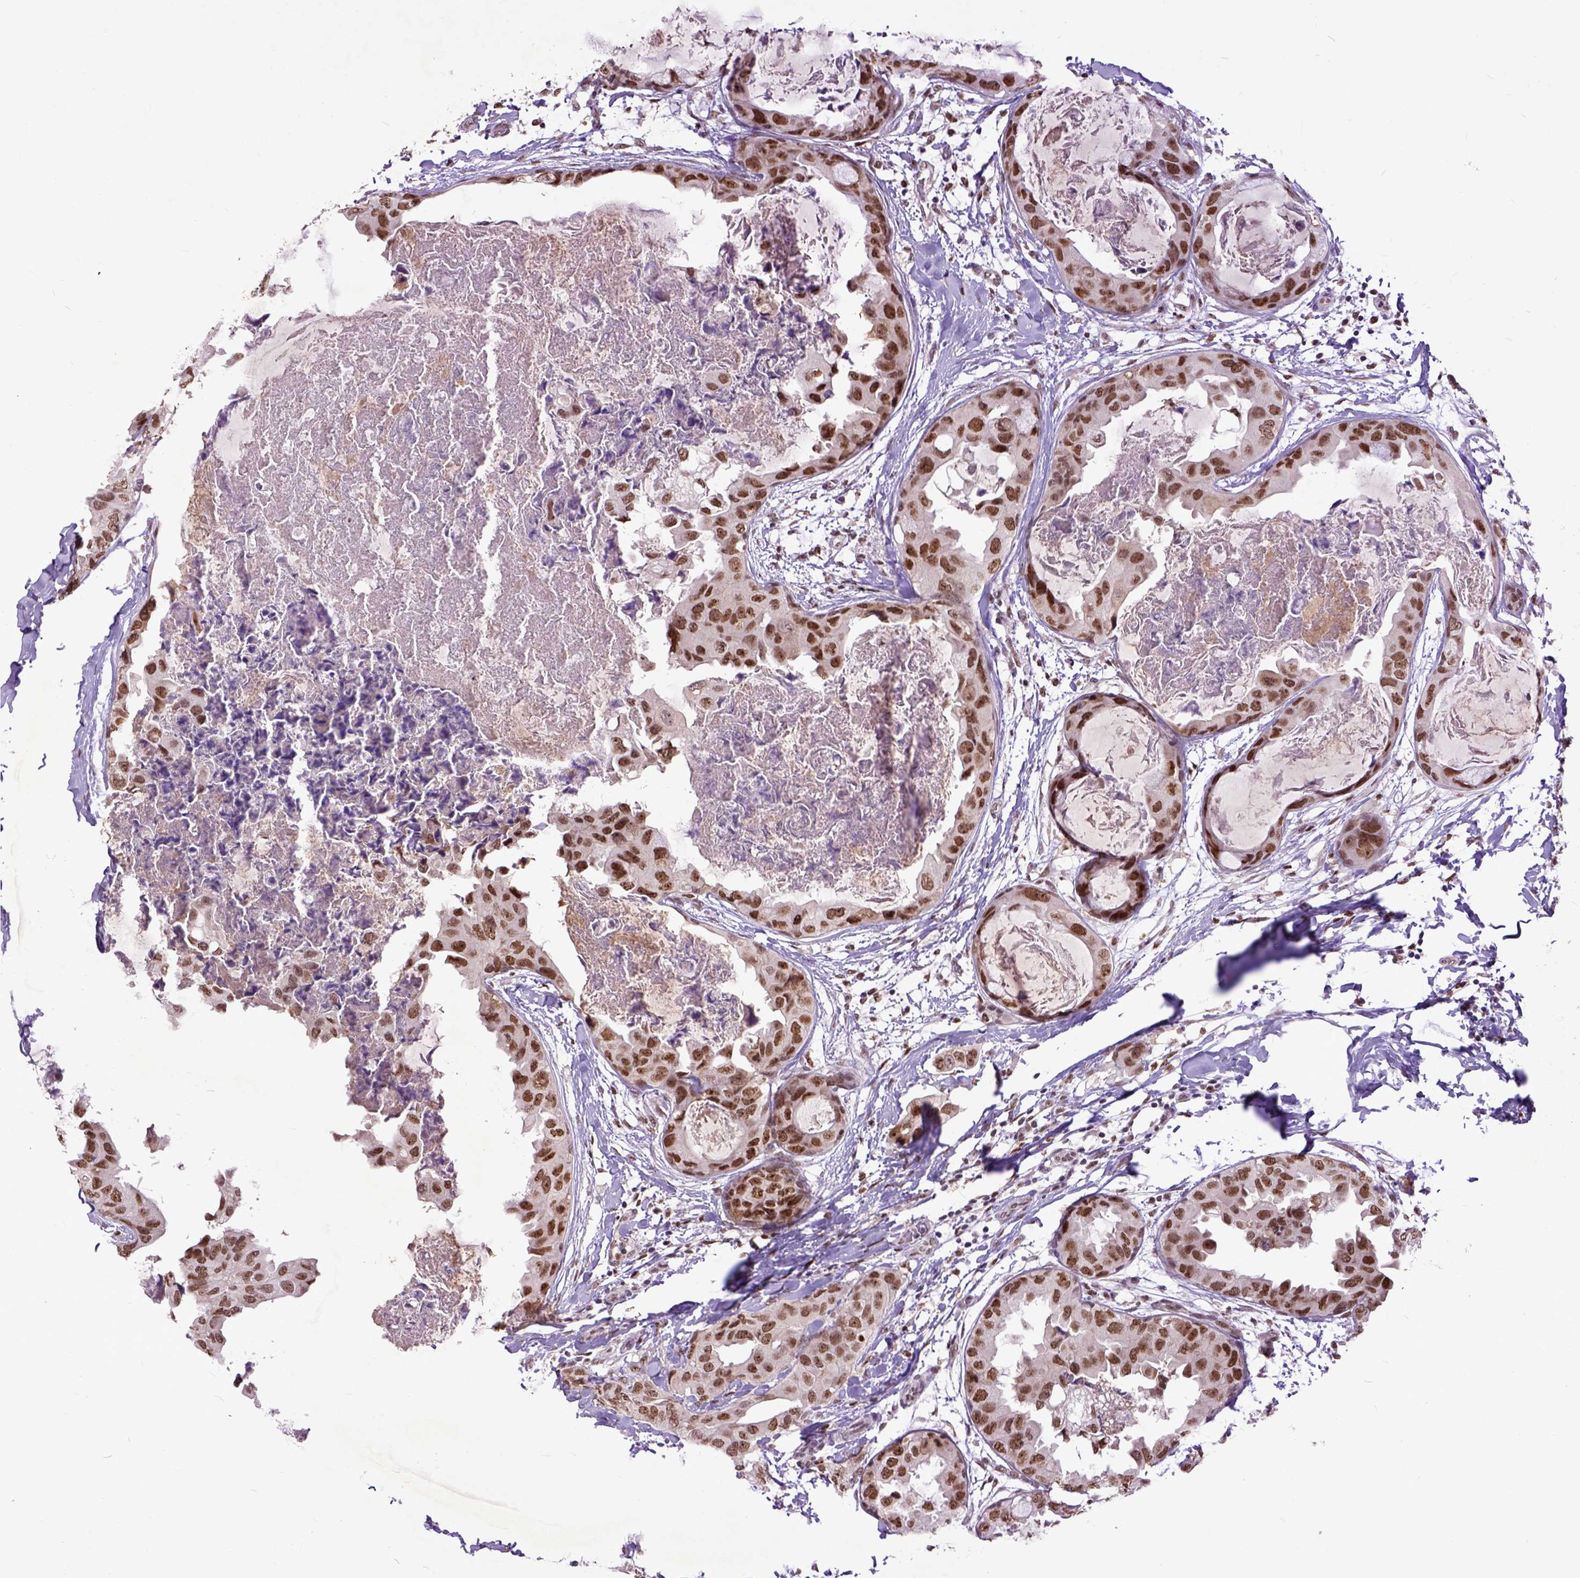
{"staining": {"intensity": "moderate", "quantity": ">75%", "location": "cytoplasmic/membranous,nuclear"}, "tissue": "breast cancer", "cell_type": "Tumor cells", "image_type": "cancer", "snomed": [{"axis": "morphology", "description": "Normal tissue, NOS"}, {"axis": "morphology", "description": "Duct carcinoma"}, {"axis": "topography", "description": "Breast"}], "caption": "Breast intraductal carcinoma tissue exhibits moderate cytoplasmic/membranous and nuclear expression in about >75% of tumor cells, visualized by immunohistochemistry.", "gene": "RCC2", "patient": {"sex": "female", "age": 40}}